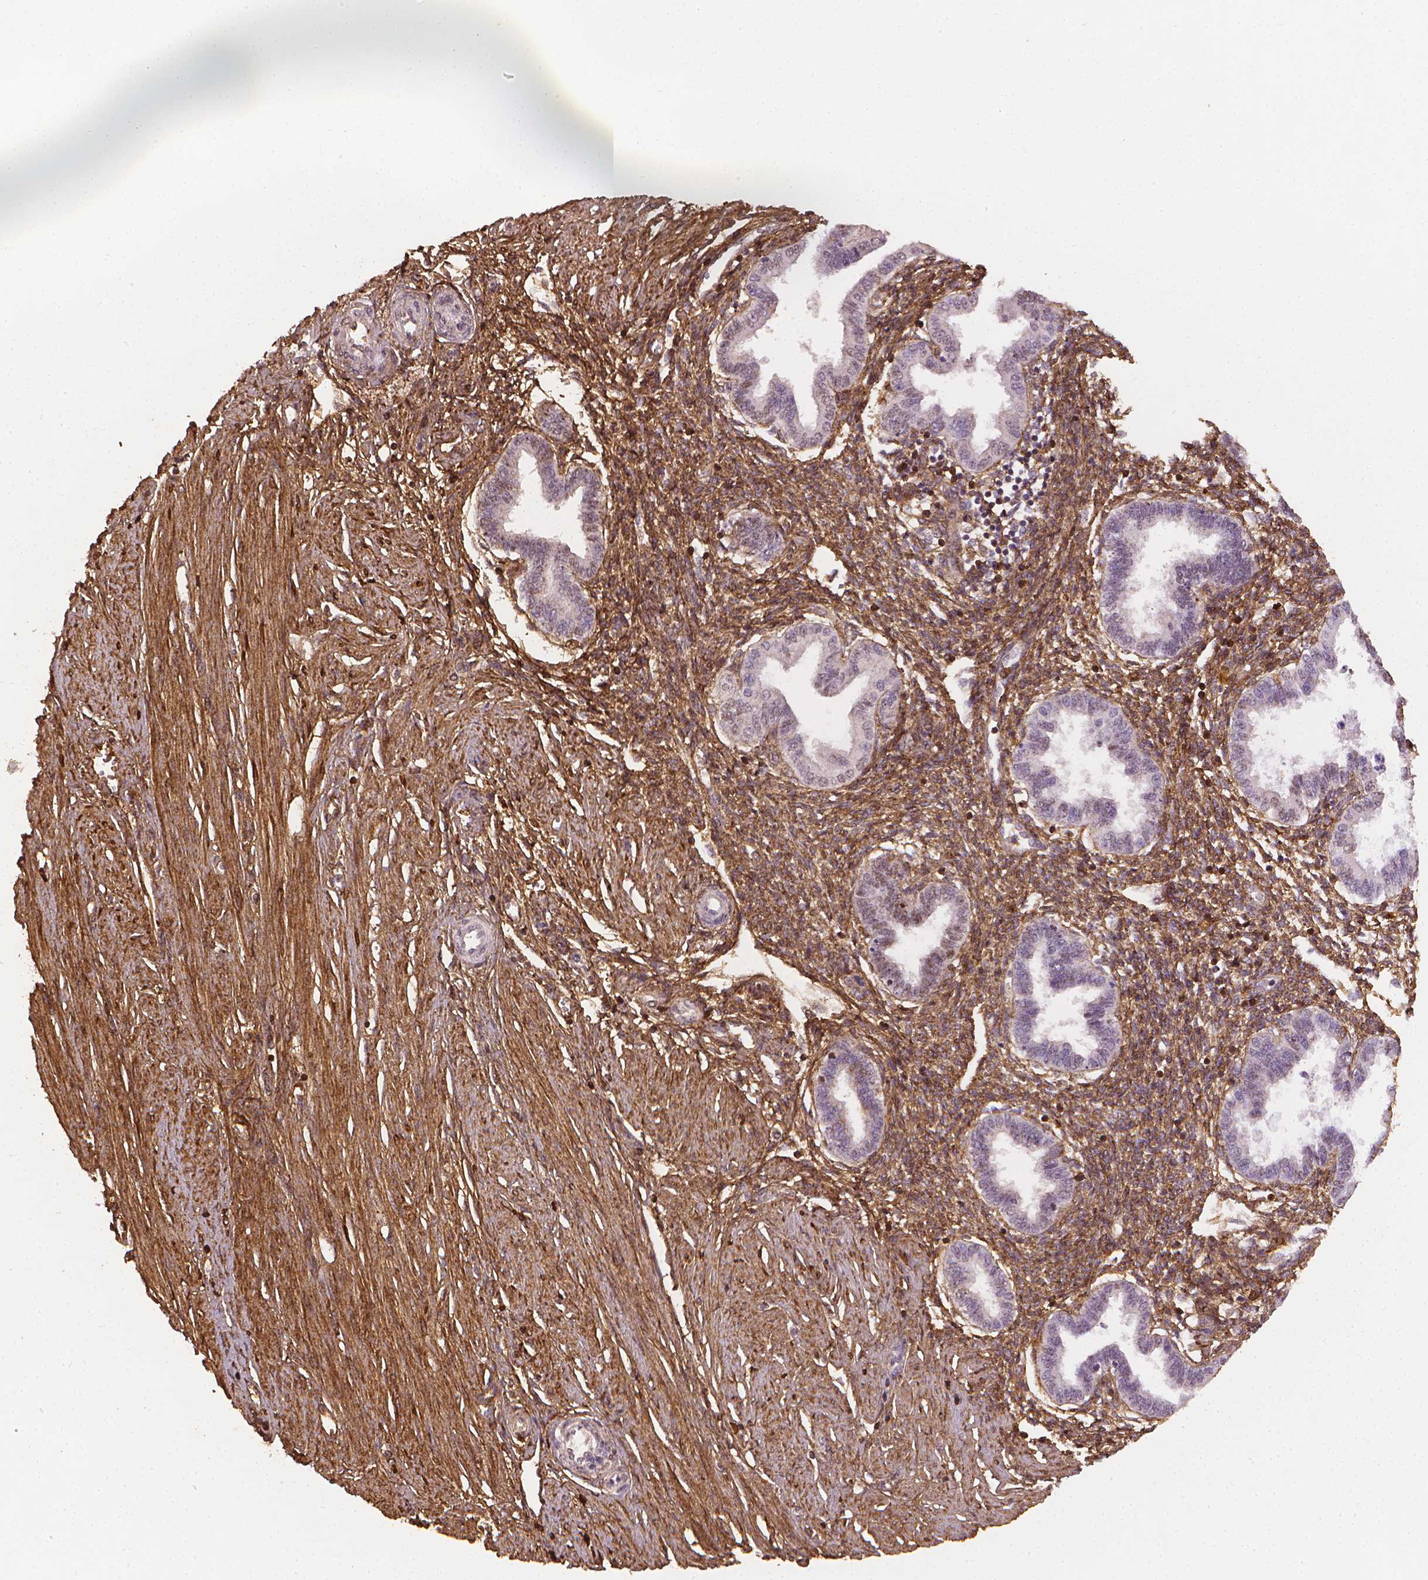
{"staining": {"intensity": "moderate", "quantity": ">75%", "location": "cytoplasmic/membranous"}, "tissue": "endometrium", "cell_type": "Cells in endometrial stroma", "image_type": "normal", "snomed": [{"axis": "morphology", "description": "Normal tissue, NOS"}, {"axis": "topography", "description": "Endometrium"}], "caption": "Immunohistochemistry (IHC) staining of normal endometrium, which displays medium levels of moderate cytoplasmic/membranous expression in approximately >75% of cells in endometrial stroma indicating moderate cytoplasmic/membranous protein positivity. The staining was performed using DAB (3,3'-diaminobenzidine) (brown) for protein detection and nuclei were counterstained in hematoxylin (blue).", "gene": "DCN", "patient": {"sex": "female", "age": 33}}